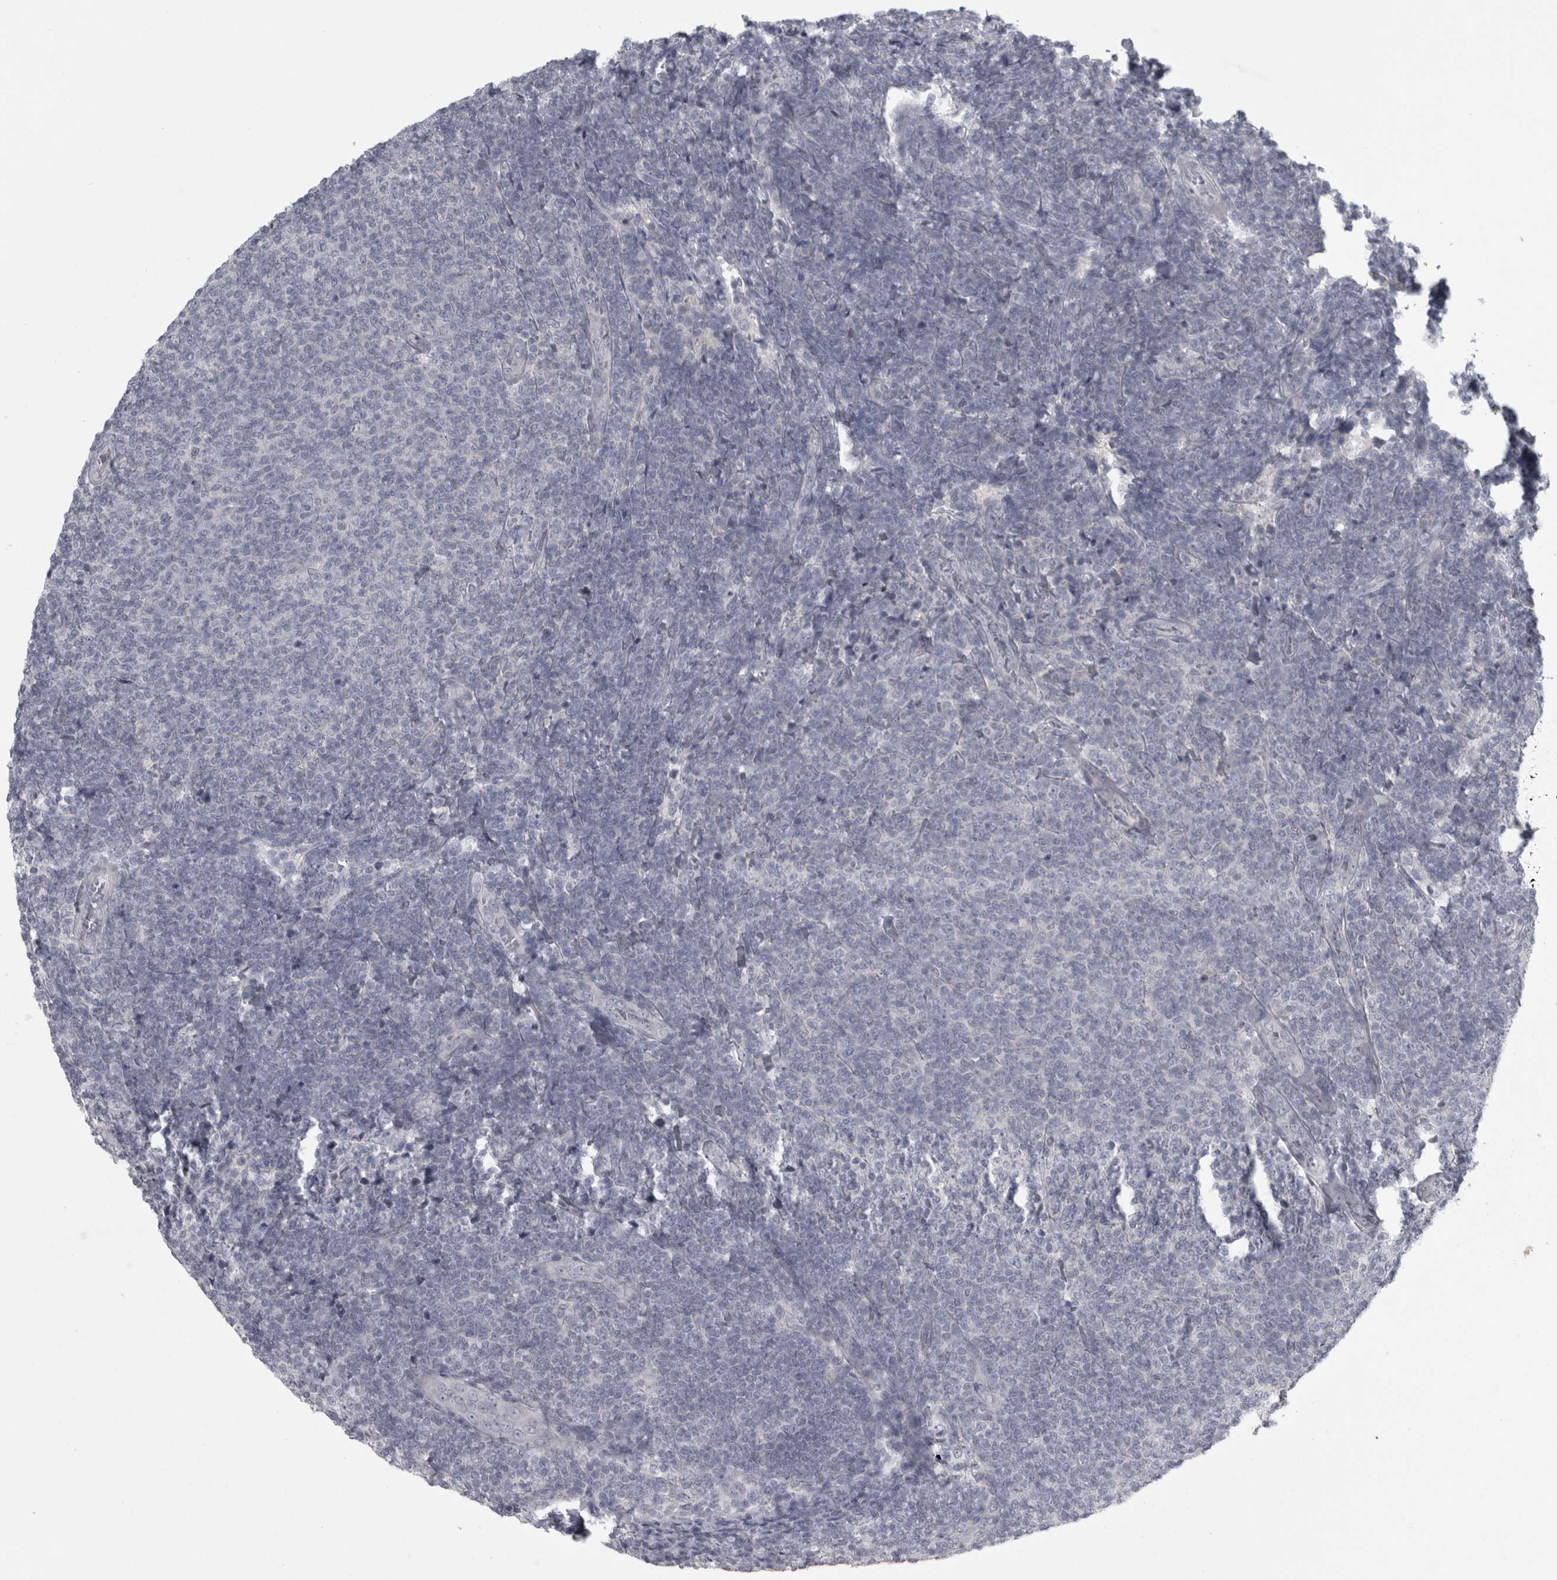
{"staining": {"intensity": "negative", "quantity": "none", "location": "none"}, "tissue": "lymphoma", "cell_type": "Tumor cells", "image_type": "cancer", "snomed": [{"axis": "morphology", "description": "Malignant lymphoma, non-Hodgkin's type, Low grade"}, {"axis": "topography", "description": "Lymph node"}], "caption": "DAB immunohistochemical staining of low-grade malignant lymphoma, non-Hodgkin's type shows no significant positivity in tumor cells.", "gene": "ENPP7", "patient": {"sex": "male", "age": 66}}